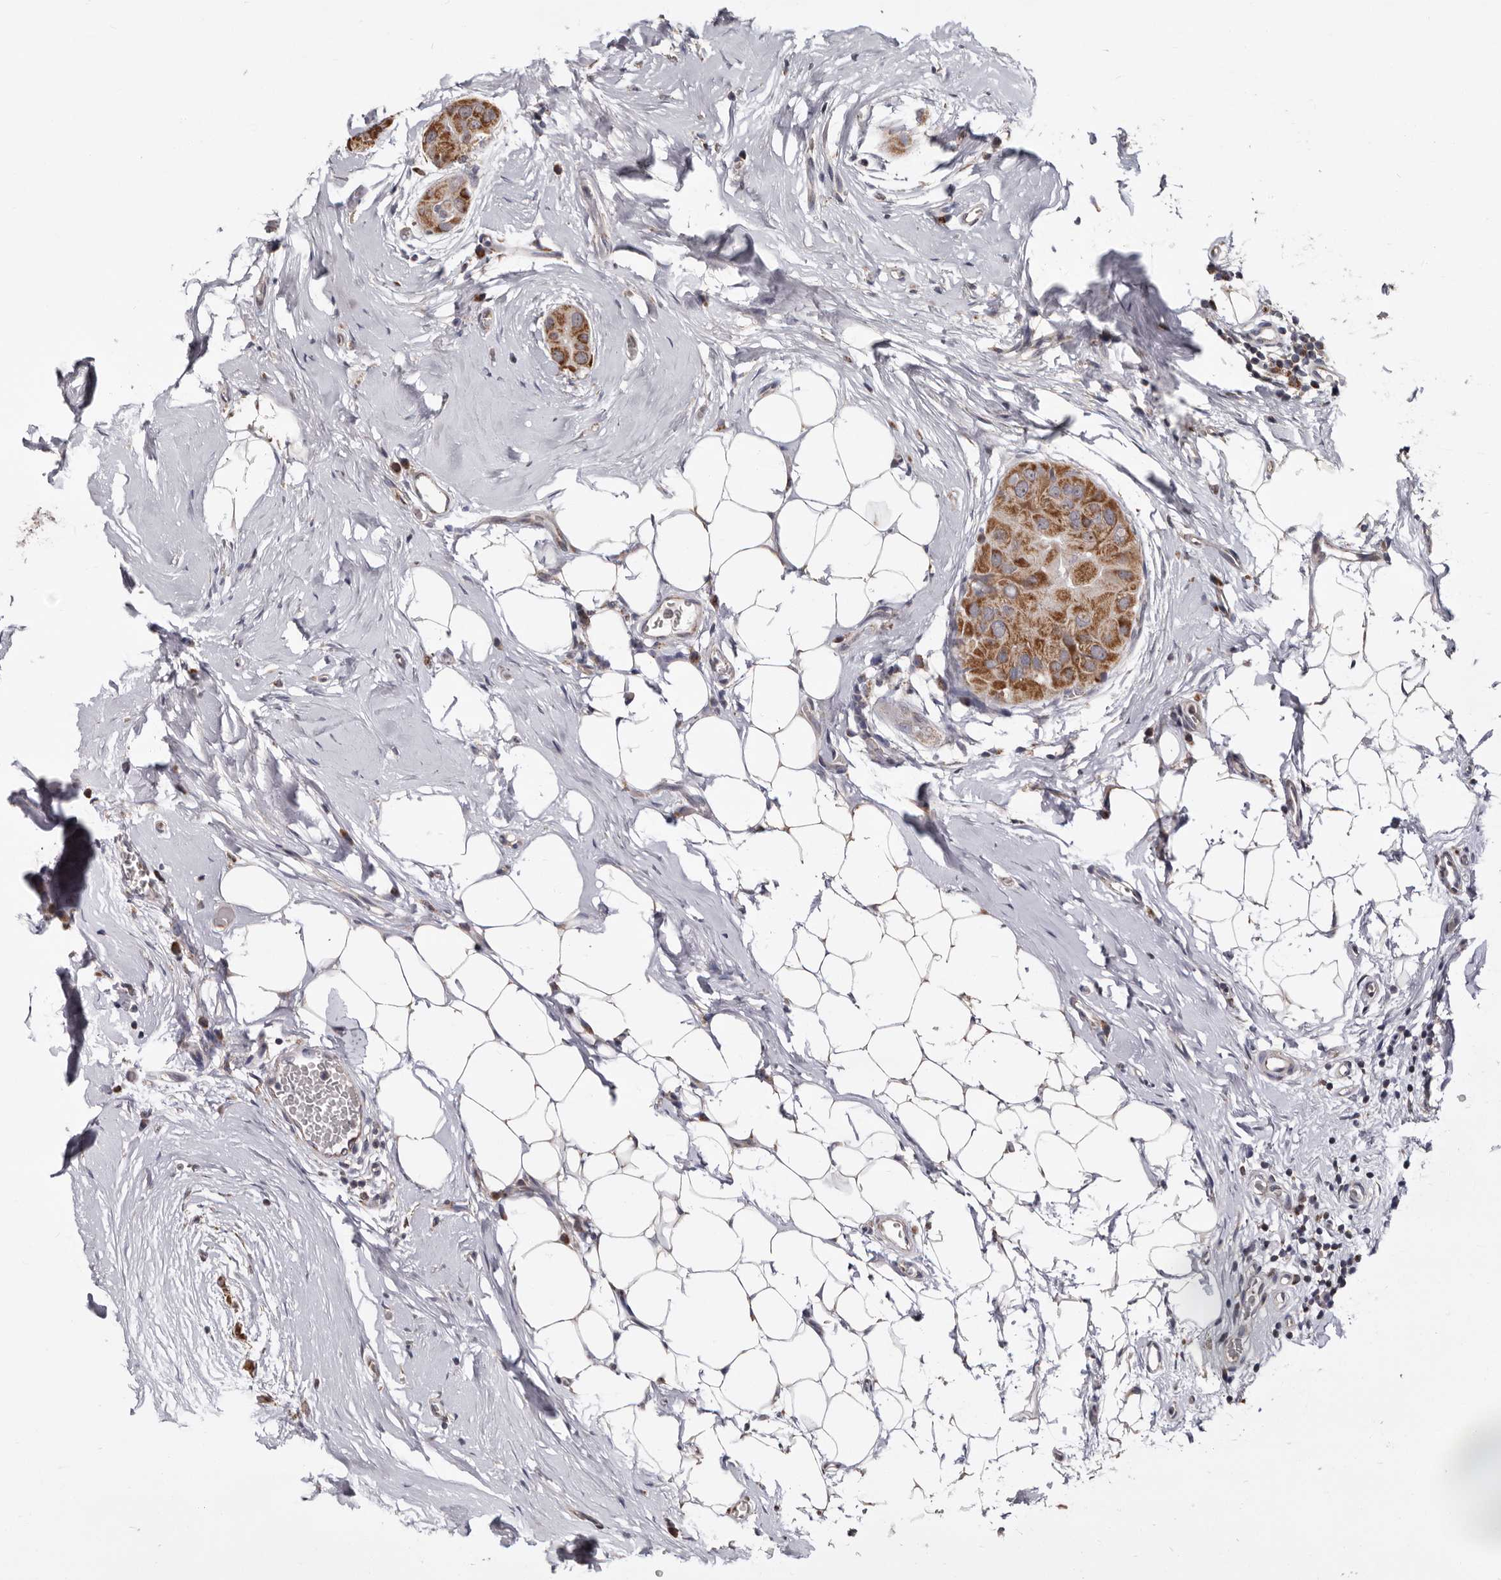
{"staining": {"intensity": "strong", "quantity": ">75%", "location": "cytoplasmic/membranous"}, "tissue": "thyroid cancer", "cell_type": "Tumor cells", "image_type": "cancer", "snomed": [{"axis": "morphology", "description": "Papillary adenocarcinoma, NOS"}, {"axis": "topography", "description": "Thyroid gland"}], "caption": "Thyroid papillary adenocarcinoma tissue demonstrates strong cytoplasmic/membranous staining in about >75% of tumor cells", "gene": "MRPL18", "patient": {"sex": "male", "age": 33}}